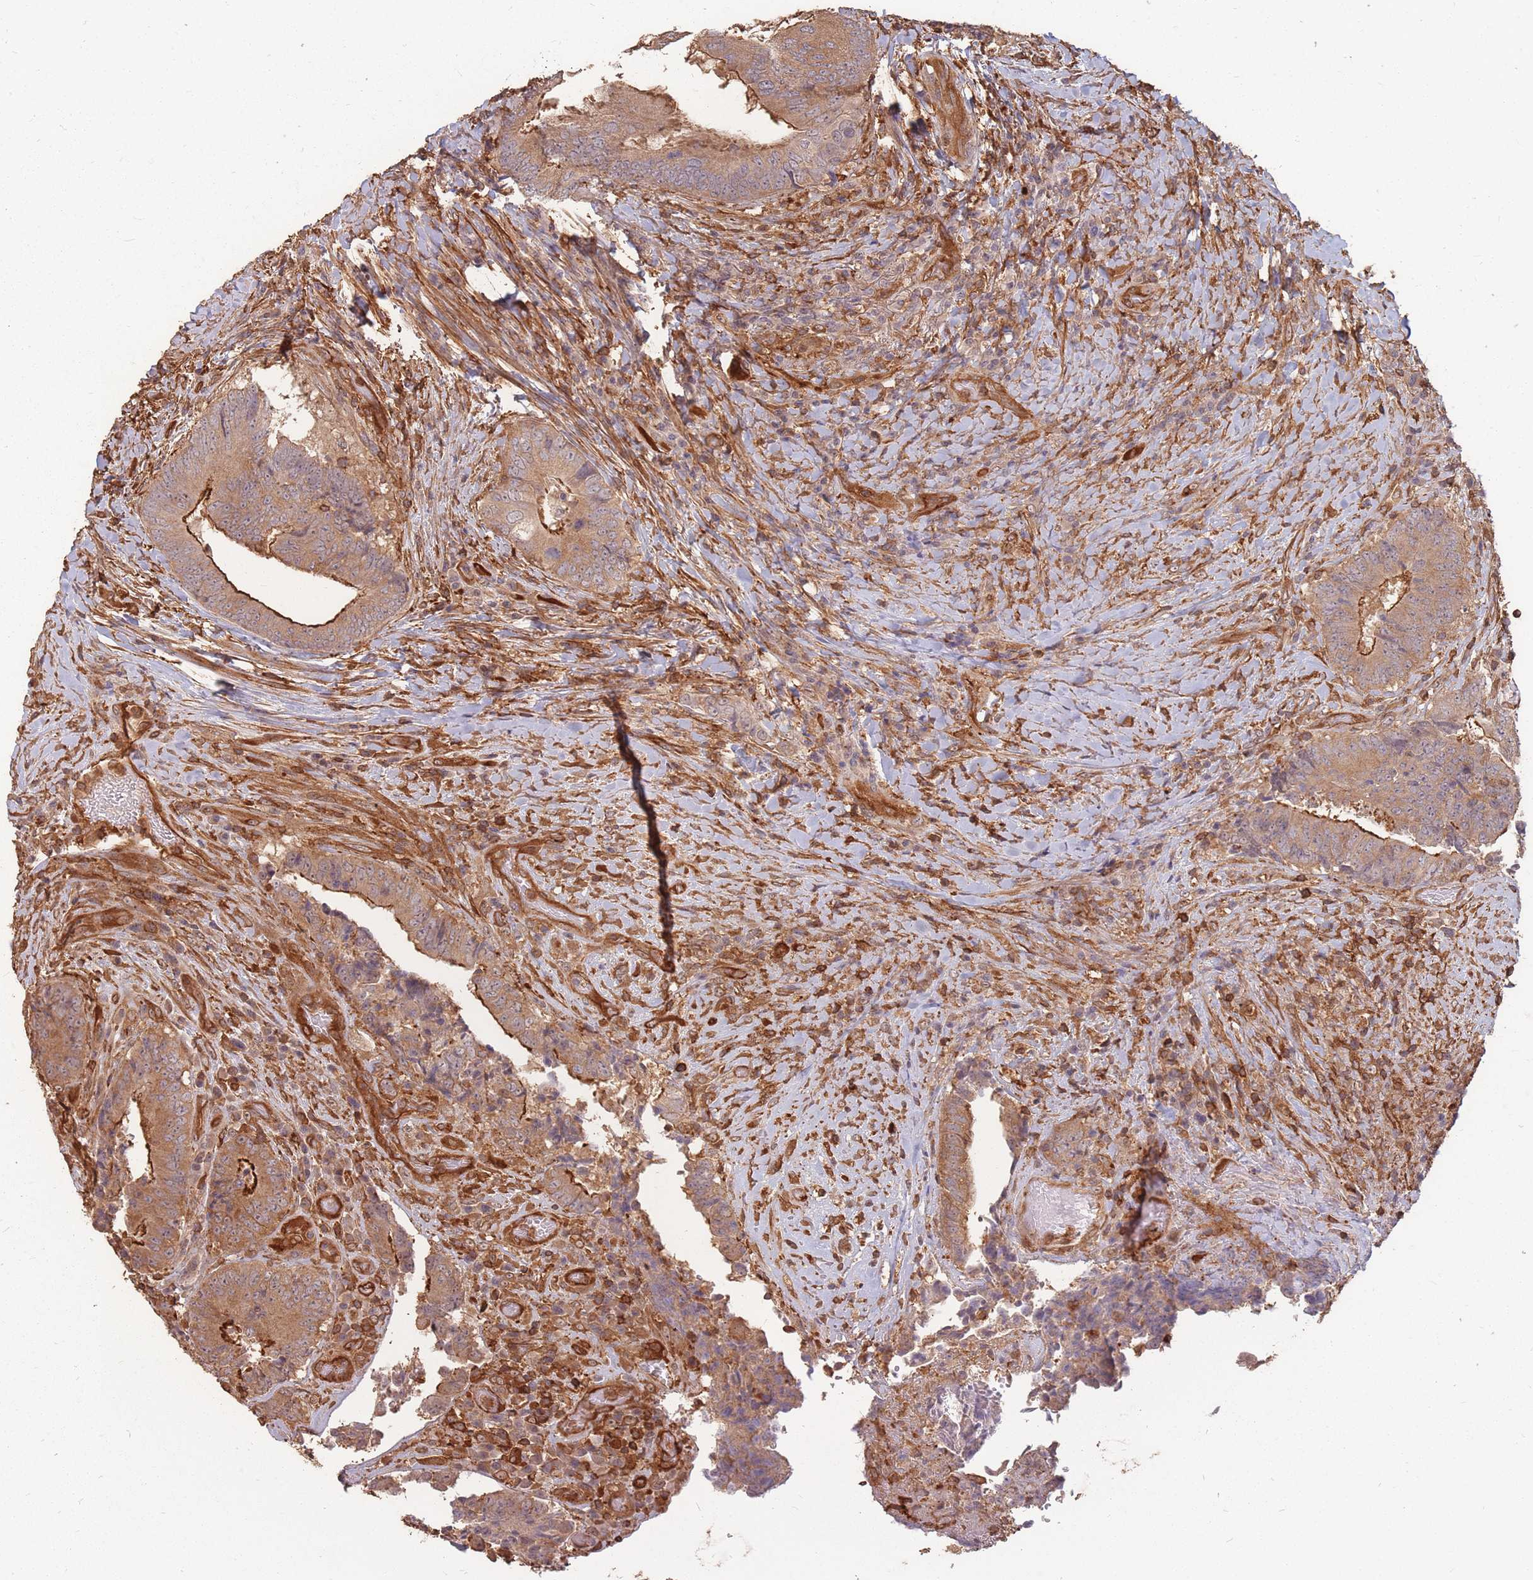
{"staining": {"intensity": "strong", "quantity": ">75%", "location": "cytoplasmic/membranous"}, "tissue": "colorectal cancer", "cell_type": "Tumor cells", "image_type": "cancer", "snomed": [{"axis": "morphology", "description": "Adenocarcinoma, NOS"}, {"axis": "topography", "description": "Rectum"}], "caption": "Adenocarcinoma (colorectal) stained with DAB (3,3'-diaminobenzidine) IHC demonstrates high levels of strong cytoplasmic/membranous expression in about >75% of tumor cells.", "gene": "PLS3", "patient": {"sex": "male", "age": 72}}